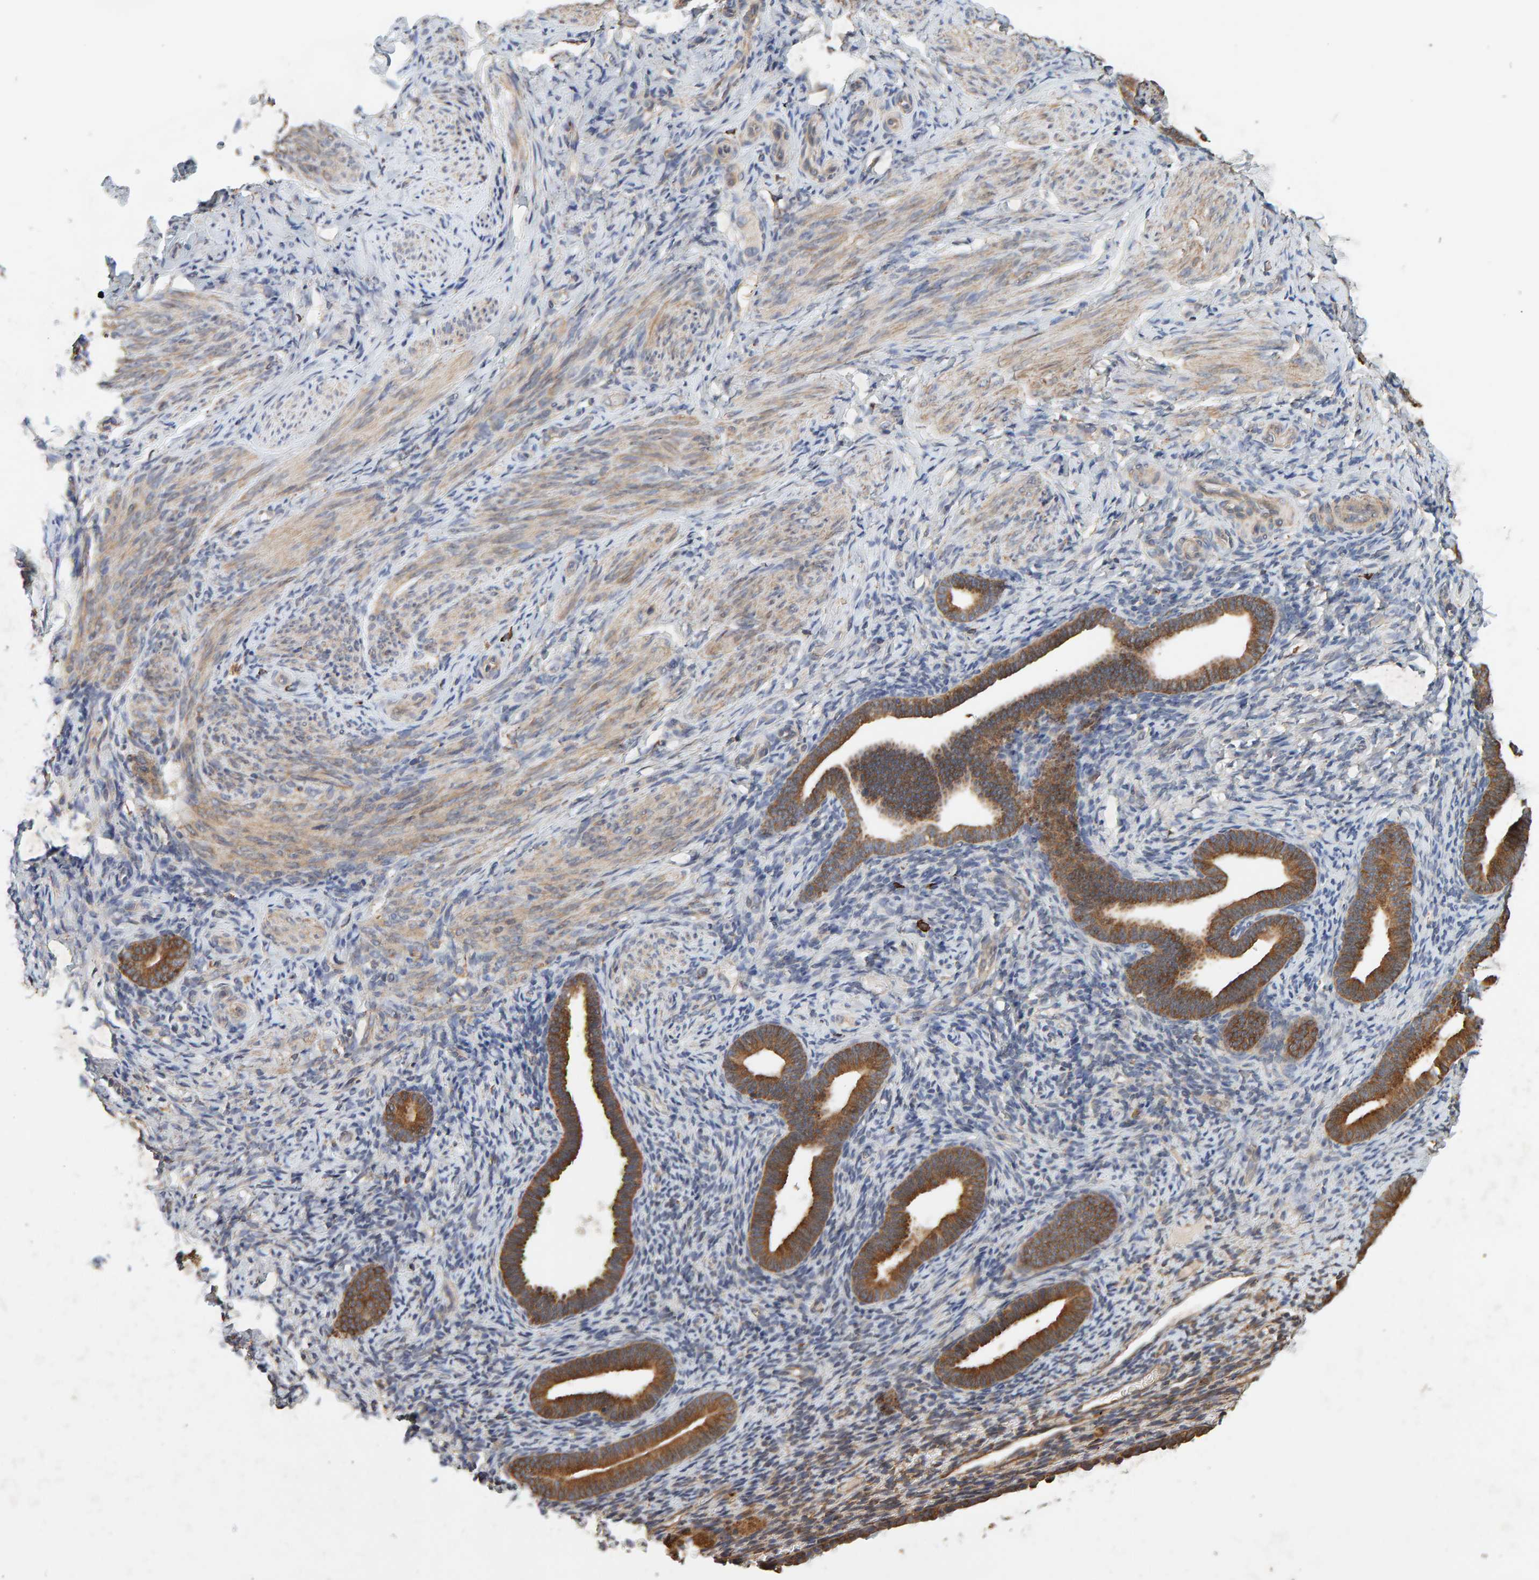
{"staining": {"intensity": "weak", "quantity": "25%-75%", "location": "cytoplasmic/membranous"}, "tissue": "endometrium", "cell_type": "Cells in endometrial stroma", "image_type": "normal", "snomed": [{"axis": "morphology", "description": "Normal tissue, NOS"}, {"axis": "topography", "description": "Endometrium"}], "caption": "Immunohistochemistry (DAB) staining of unremarkable human endometrium displays weak cytoplasmic/membranous protein expression in approximately 25%-75% of cells in endometrial stroma. (DAB (3,3'-diaminobenzidine) = brown stain, brightfield microscopy at high magnification).", "gene": "PLA2G3", "patient": {"sex": "female", "age": 51}}